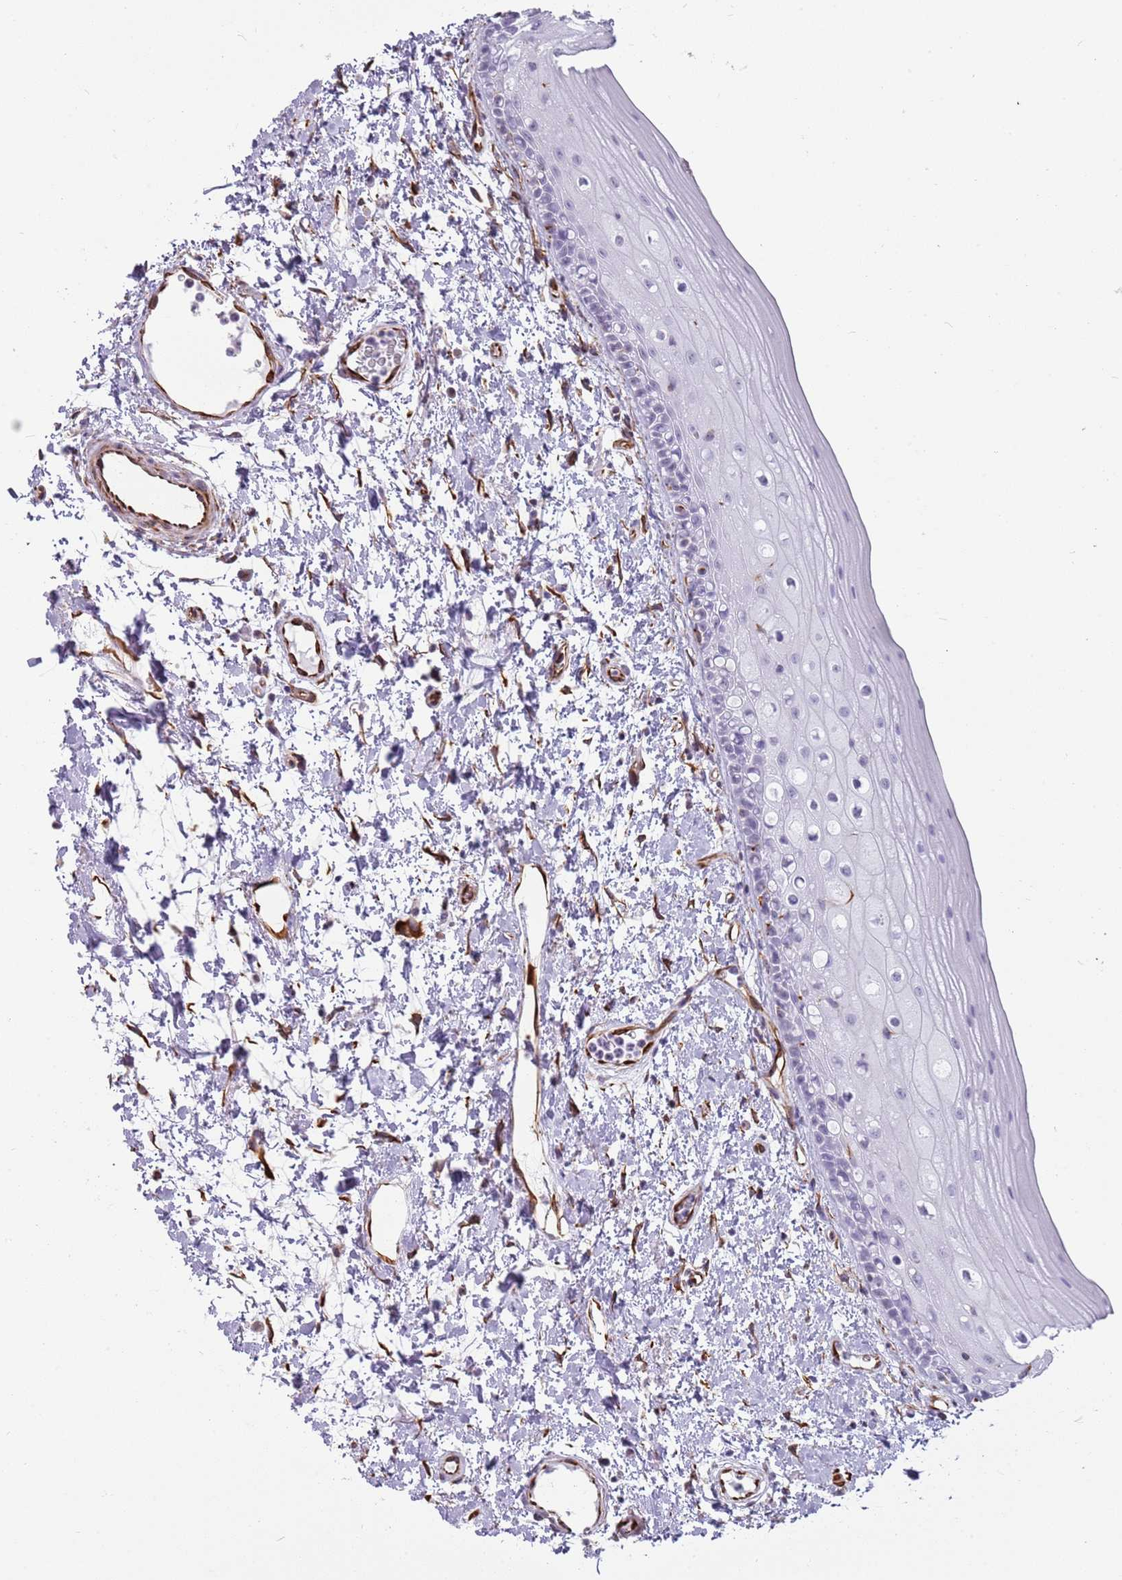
{"staining": {"intensity": "negative", "quantity": "none", "location": "none"}, "tissue": "oral mucosa", "cell_type": "Squamous epithelial cells", "image_type": "normal", "snomed": [{"axis": "morphology", "description": "Normal tissue, NOS"}, {"axis": "topography", "description": "Oral tissue"}], "caption": "Immunohistochemistry (IHC) of unremarkable oral mucosa reveals no staining in squamous epithelial cells.", "gene": "ENSG00000271254", "patient": {"sex": "female", "age": 76}}